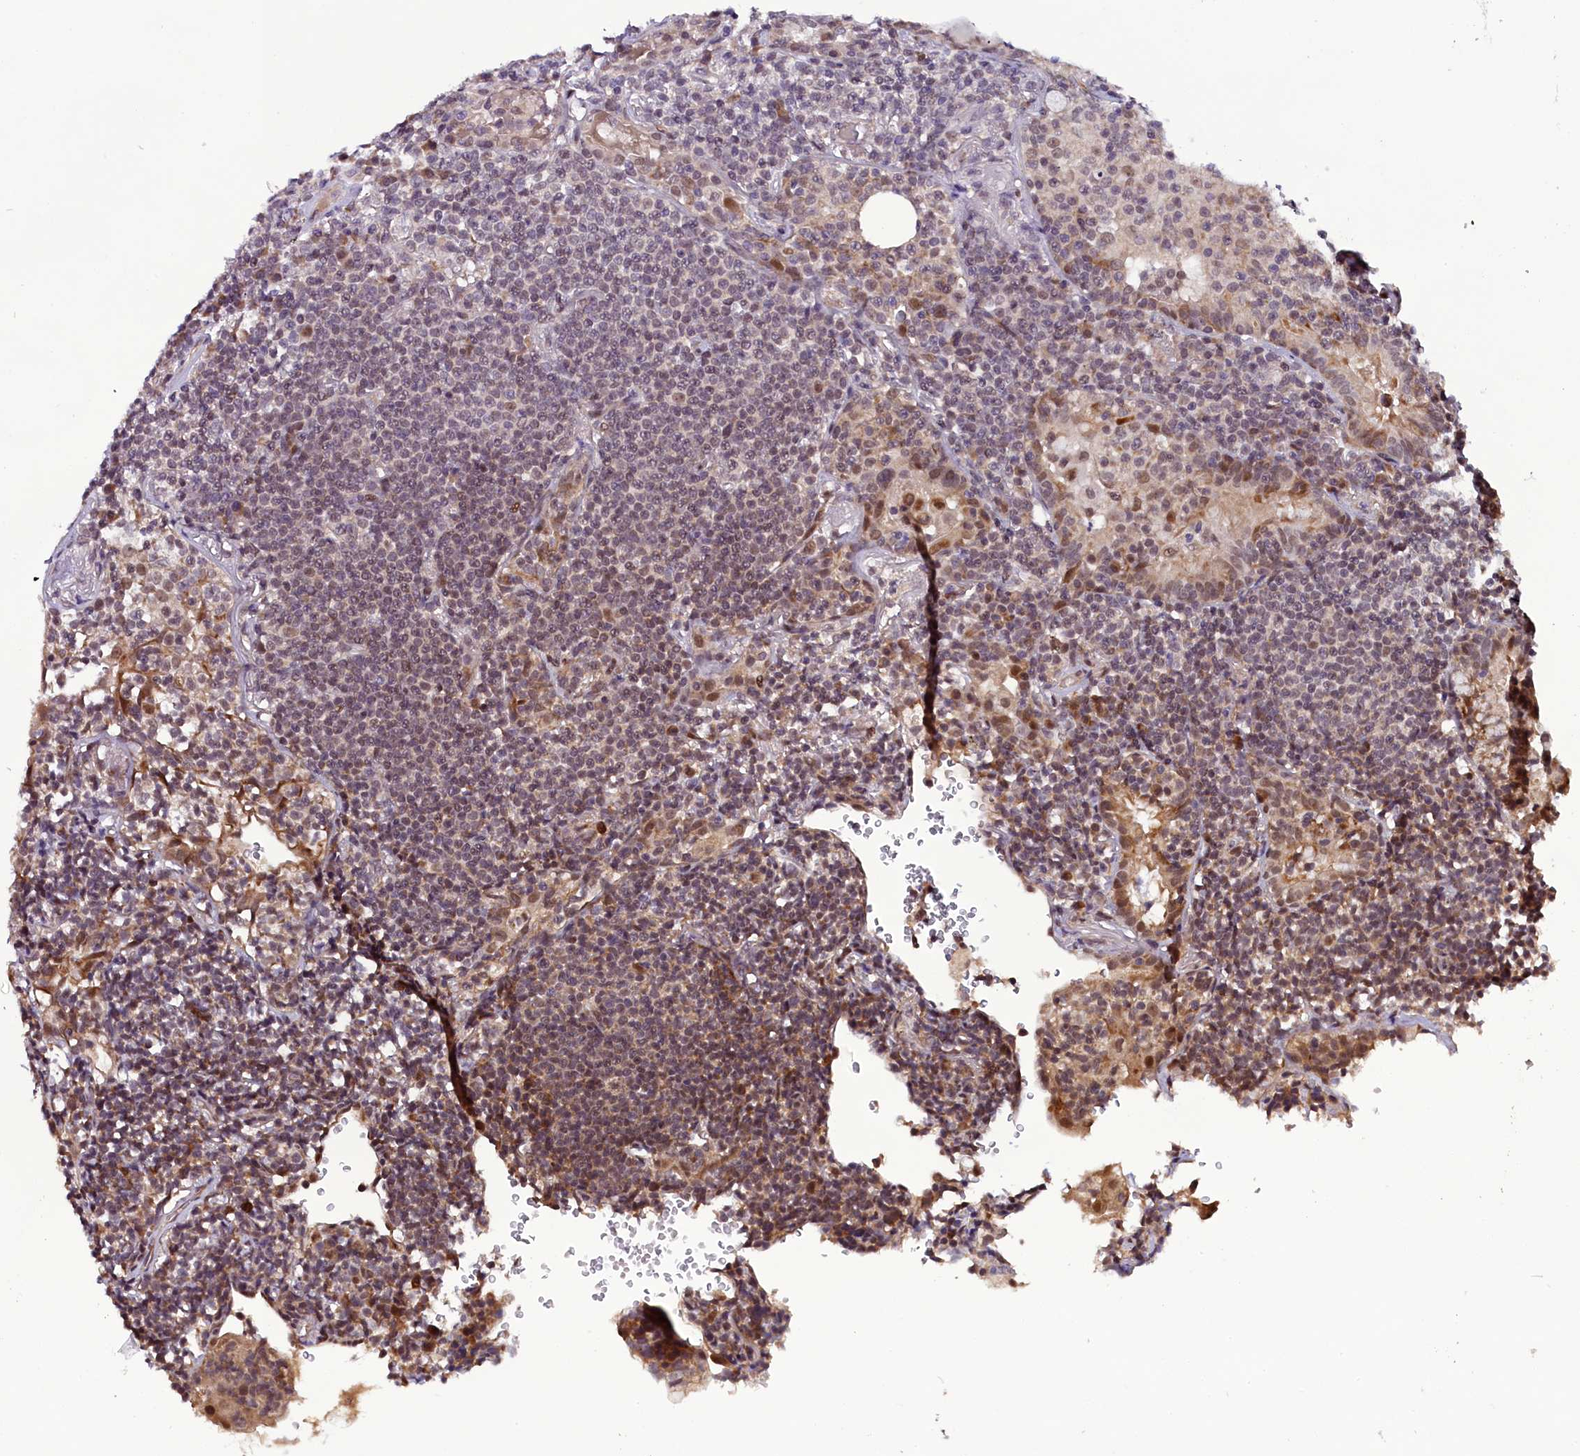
{"staining": {"intensity": "moderate", "quantity": "25%-75%", "location": "nuclear"}, "tissue": "lymphoma", "cell_type": "Tumor cells", "image_type": "cancer", "snomed": [{"axis": "morphology", "description": "Malignant lymphoma, non-Hodgkin's type, Low grade"}, {"axis": "topography", "description": "Lung"}], "caption": "Tumor cells exhibit moderate nuclear staining in about 25%-75% of cells in malignant lymphoma, non-Hodgkin's type (low-grade).", "gene": "RPUSD2", "patient": {"sex": "female", "age": 71}}